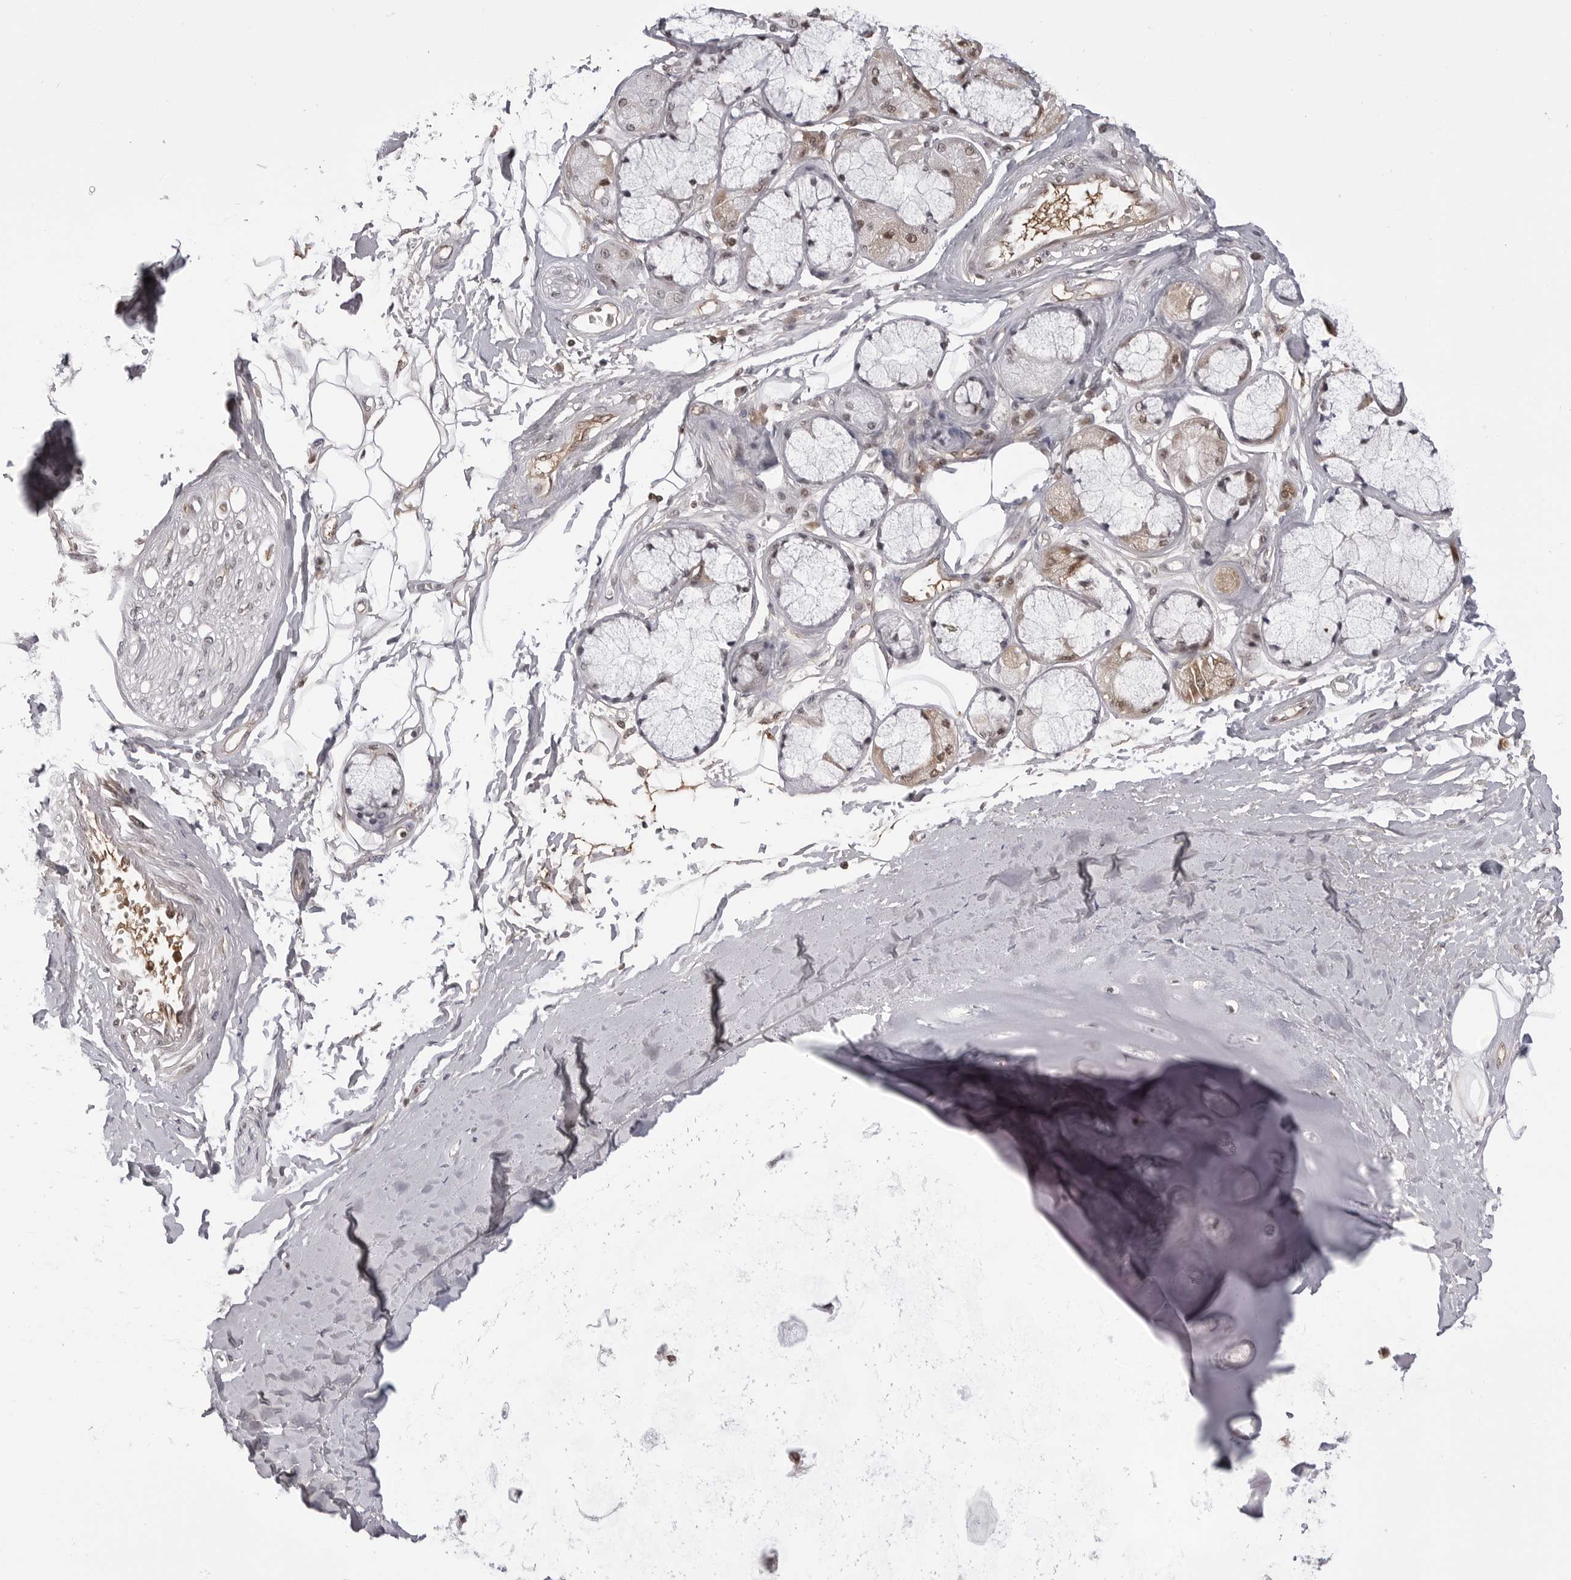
{"staining": {"intensity": "negative", "quantity": "none", "location": "none"}, "tissue": "adipose tissue", "cell_type": "Adipocytes", "image_type": "normal", "snomed": [{"axis": "morphology", "description": "Normal tissue, NOS"}, {"axis": "topography", "description": "Bronchus"}], "caption": "Immunohistochemical staining of unremarkable human adipose tissue shows no significant positivity in adipocytes.", "gene": "PHF3", "patient": {"sex": "male", "age": 66}}